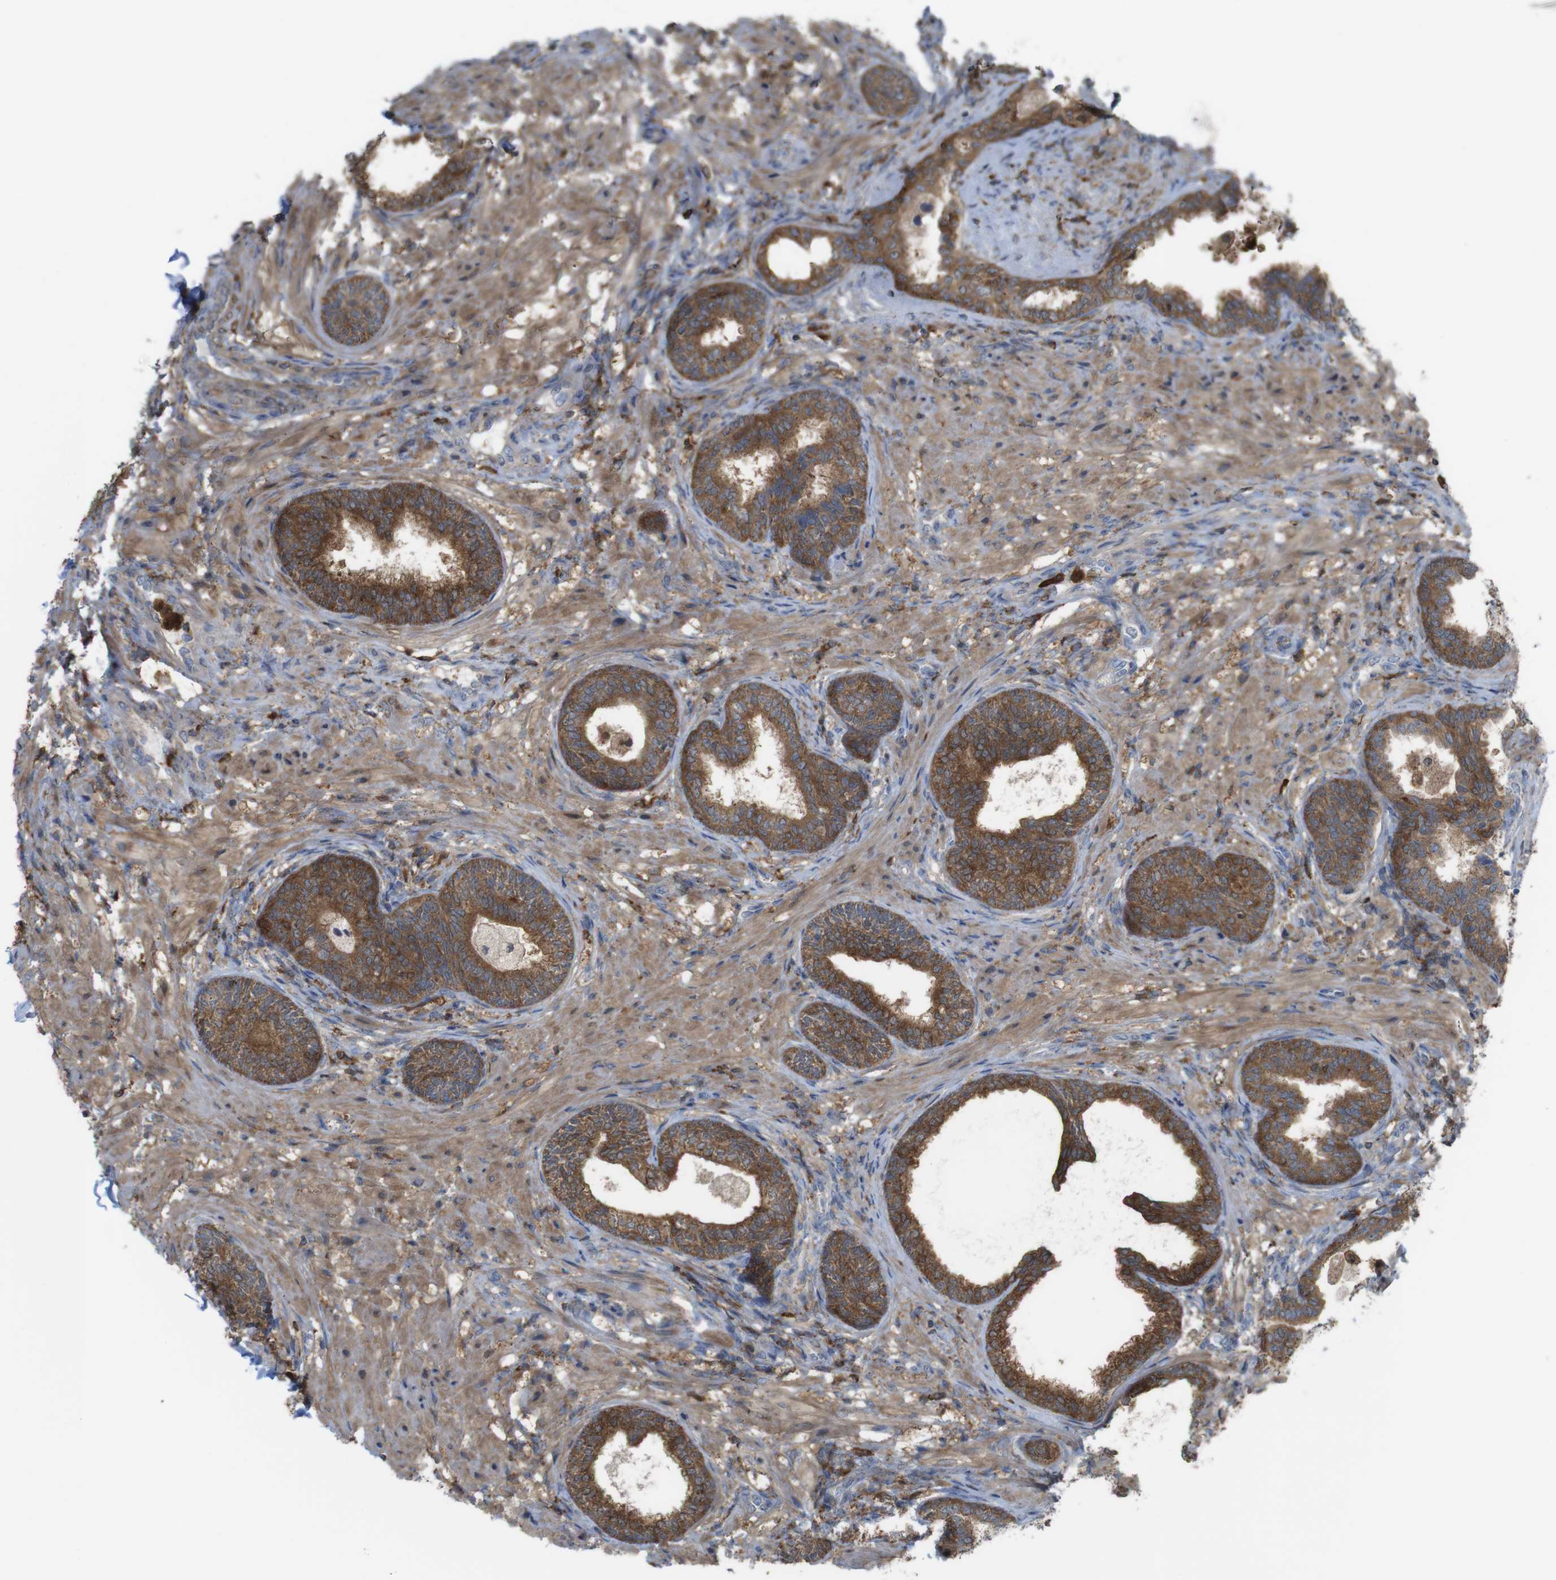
{"staining": {"intensity": "strong", "quantity": ">75%", "location": "cytoplasmic/membranous"}, "tissue": "prostate", "cell_type": "Glandular cells", "image_type": "normal", "snomed": [{"axis": "morphology", "description": "Normal tissue, NOS"}, {"axis": "topography", "description": "Prostate"}], "caption": "IHC histopathology image of unremarkable human prostate stained for a protein (brown), which reveals high levels of strong cytoplasmic/membranous expression in approximately >75% of glandular cells.", "gene": "PRKCD", "patient": {"sex": "male", "age": 76}}